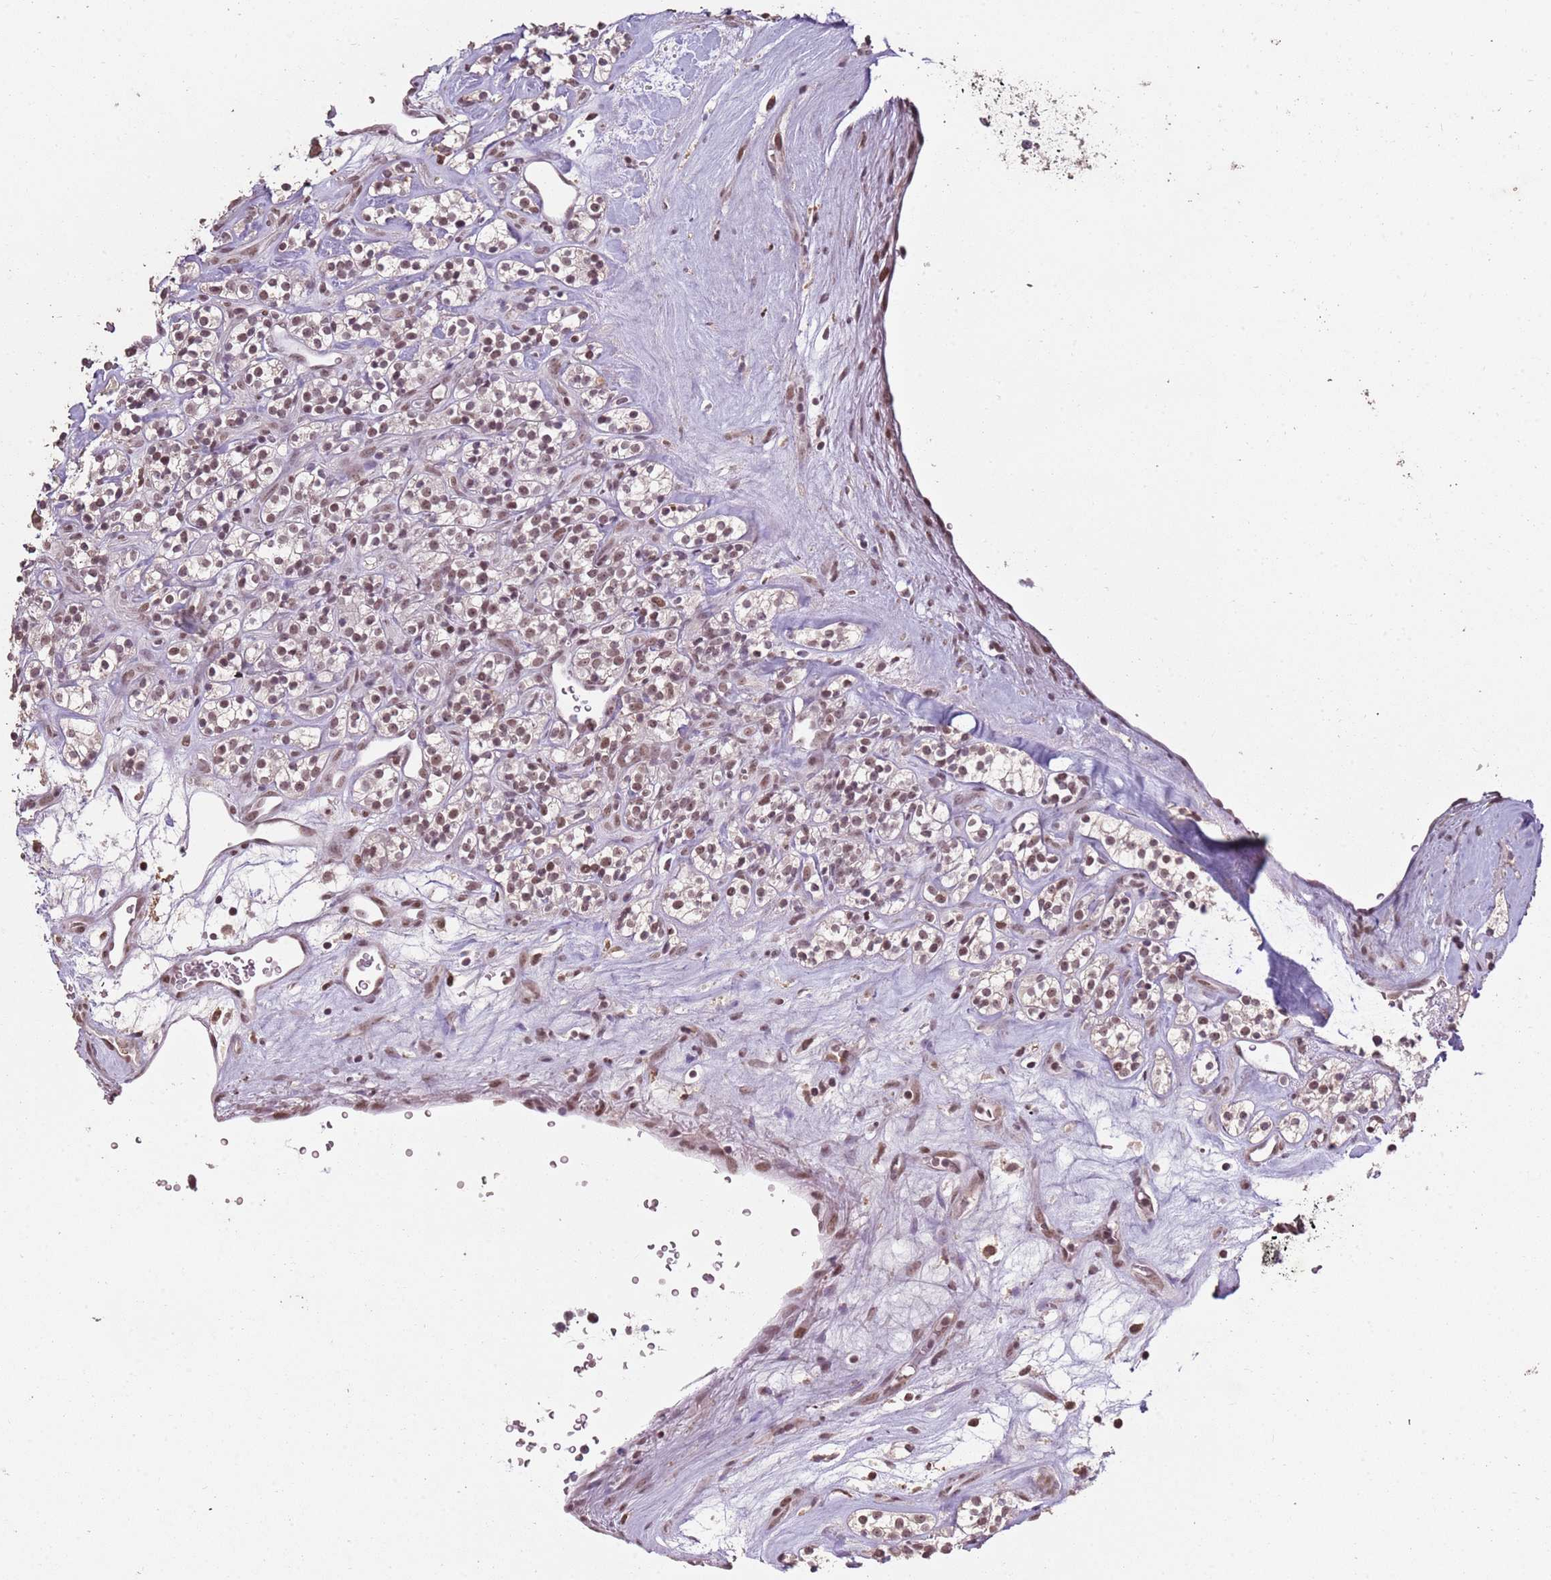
{"staining": {"intensity": "moderate", "quantity": ">75%", "location": "nuclear"}, "tissue": "renal cancer", "cell_type": "Tumor cells", "image_type": "cancer", "snomed": [{"axis": "morphology", "description": "Adenocarcinoma, NOS"}, {"axis": "topography", "description": "Kidney"}], "caption": "DAB (3,3'-diaminobenzidine) immunohistochemical staining of renal cancer displays moderate nuclear protein staining in approximately >75% of tumor cells. (IHC, brightfield microscopy, high magnification).", "gene": "ARL14EP", "patient": {"sex": "male", "age": 77}}